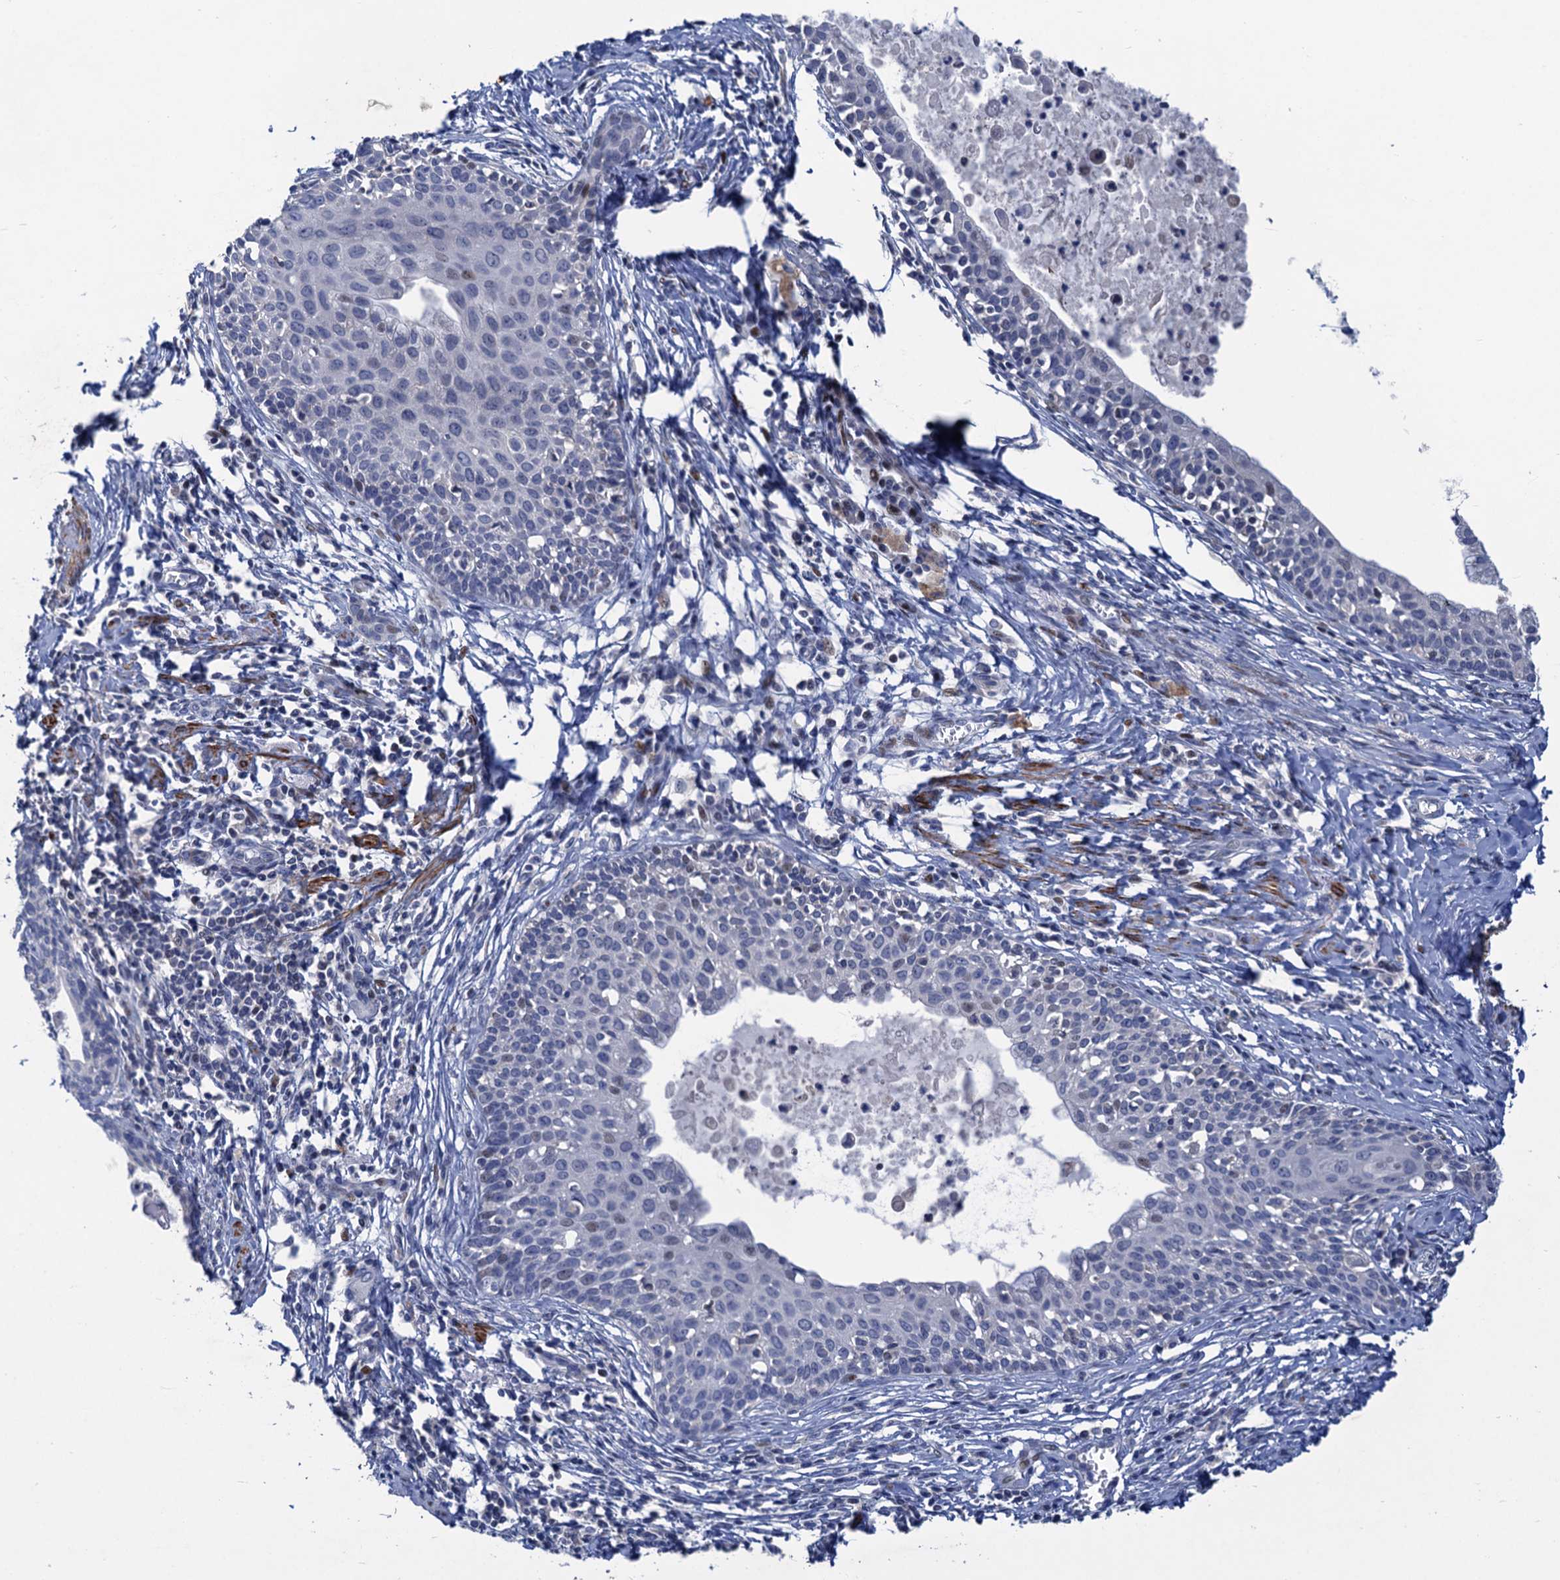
{"staining": {"intensity": "negative", "quantity": "none", "location": "none"}, "tissue": "cervical cancer", "cell_type": "Tumor cells", "image_type": "cancer", "snomed": [{"axis": "morphology", "description": "Squamous cell carcinoma, NOS"}, {"axis": "topography", "description": "Cervix"}], "caption": "Immunohistochemical staining of cervical cancer (squamous cell carcinoma) demonstrates no significant expression in tumor cells. (DAB immunohistochemistry (IHC) with hematoxylin counter stain).", "gene": "ESYT3", "patient": {"sex": "female", "age": 52}}